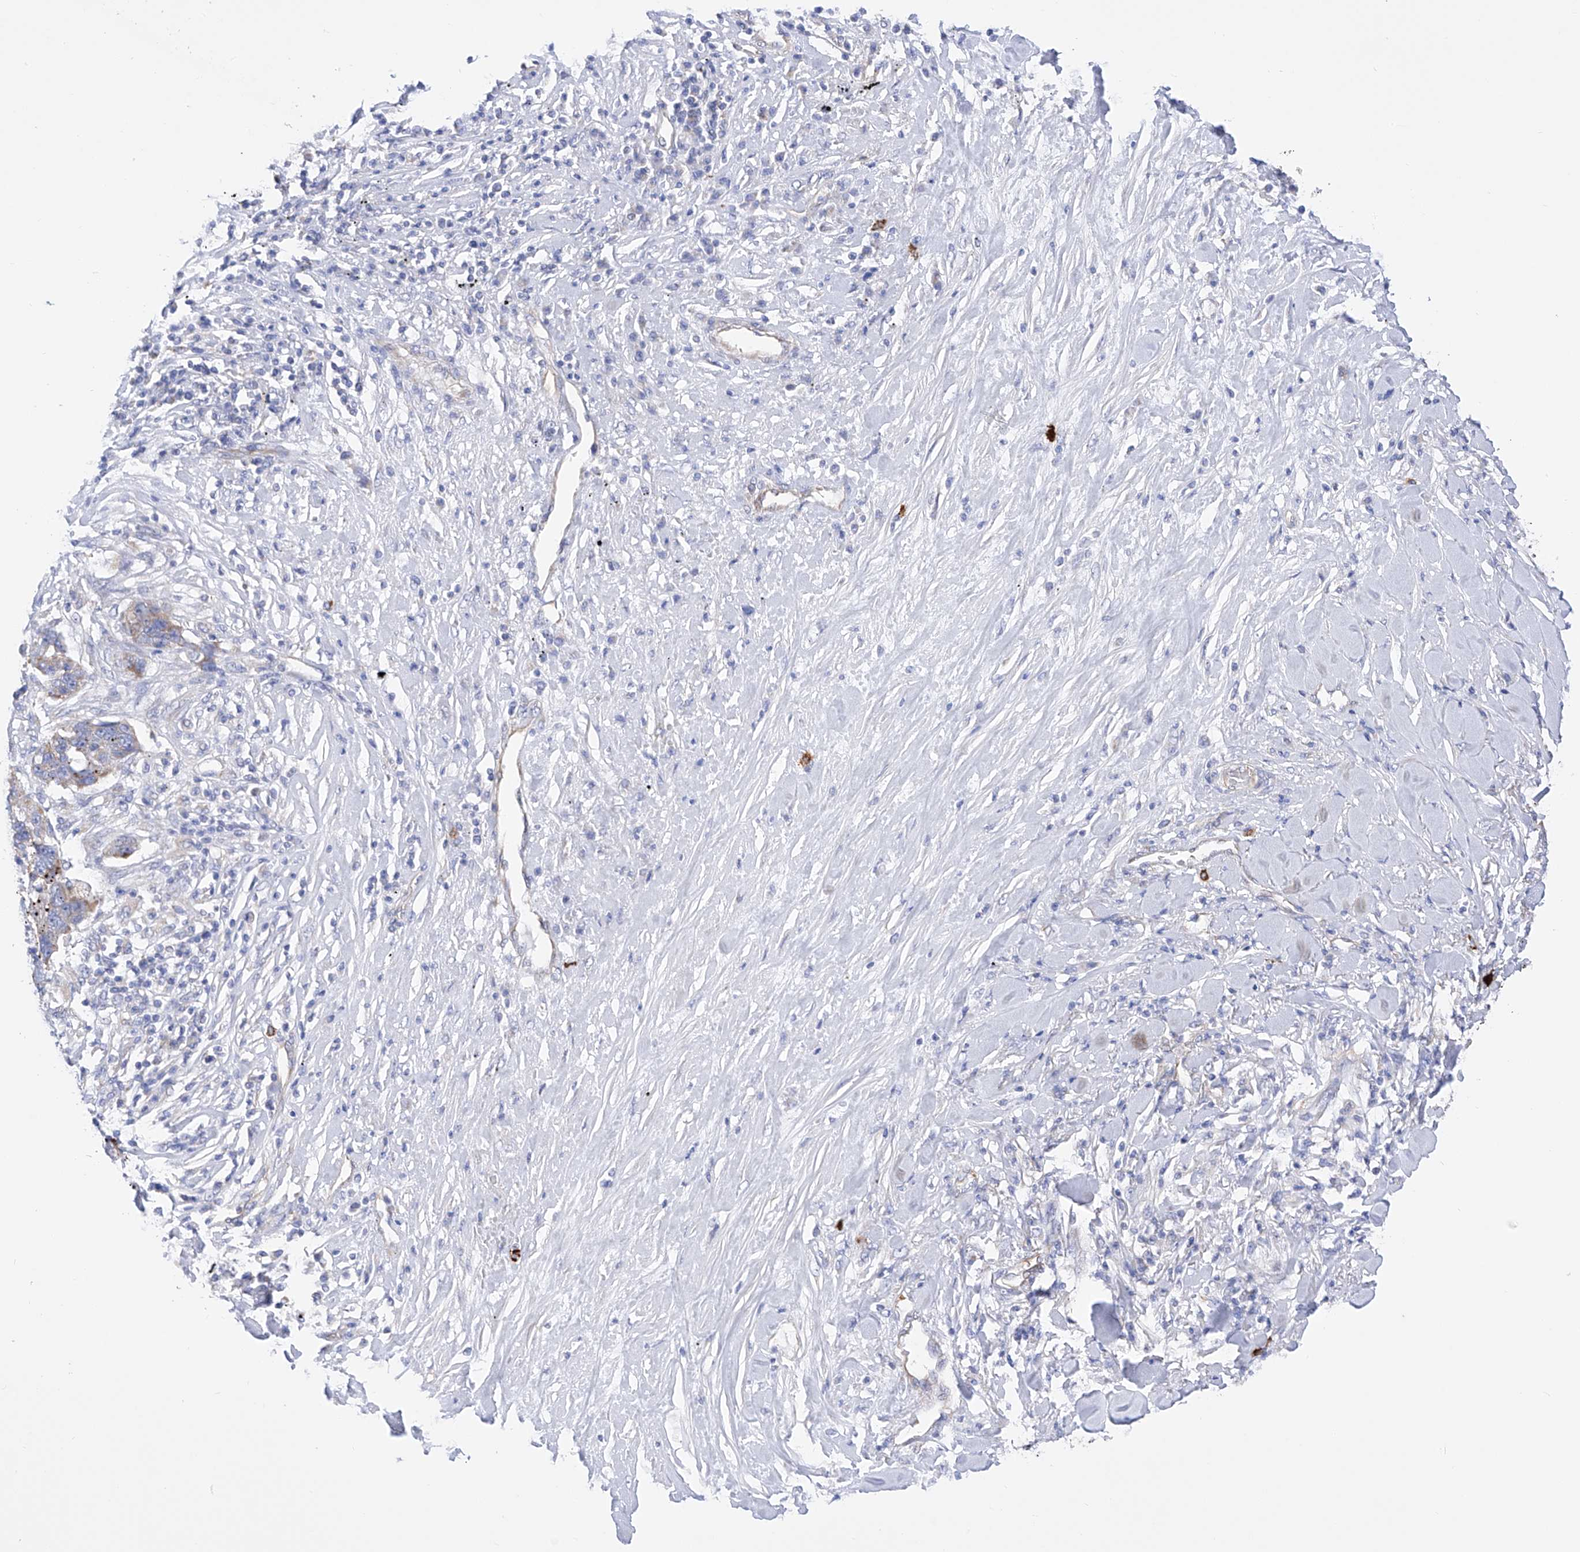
{"staining": {"intensity": "negative", "quantity": "none", "location": "none"}, "tissue": "lung cancer", "cell_type": "Tumor cells", "image_type": "cancer", "snomed": [{"axis": "morphology", "description": "Squamous cell carcinoma, NOS"}, {"axis": "topography", "description": "Lung"}], "caption": "High magnification brightfield microscopy of squamous cell carcinoma (lung) stained with DAB (3,3'-diaminobenzidine) (brown) and counterstained with hematoxylin (blue): tumor cells show no significant positivity.", "gene": "FLG", "patient": {"sex": "male", "age": 66}}